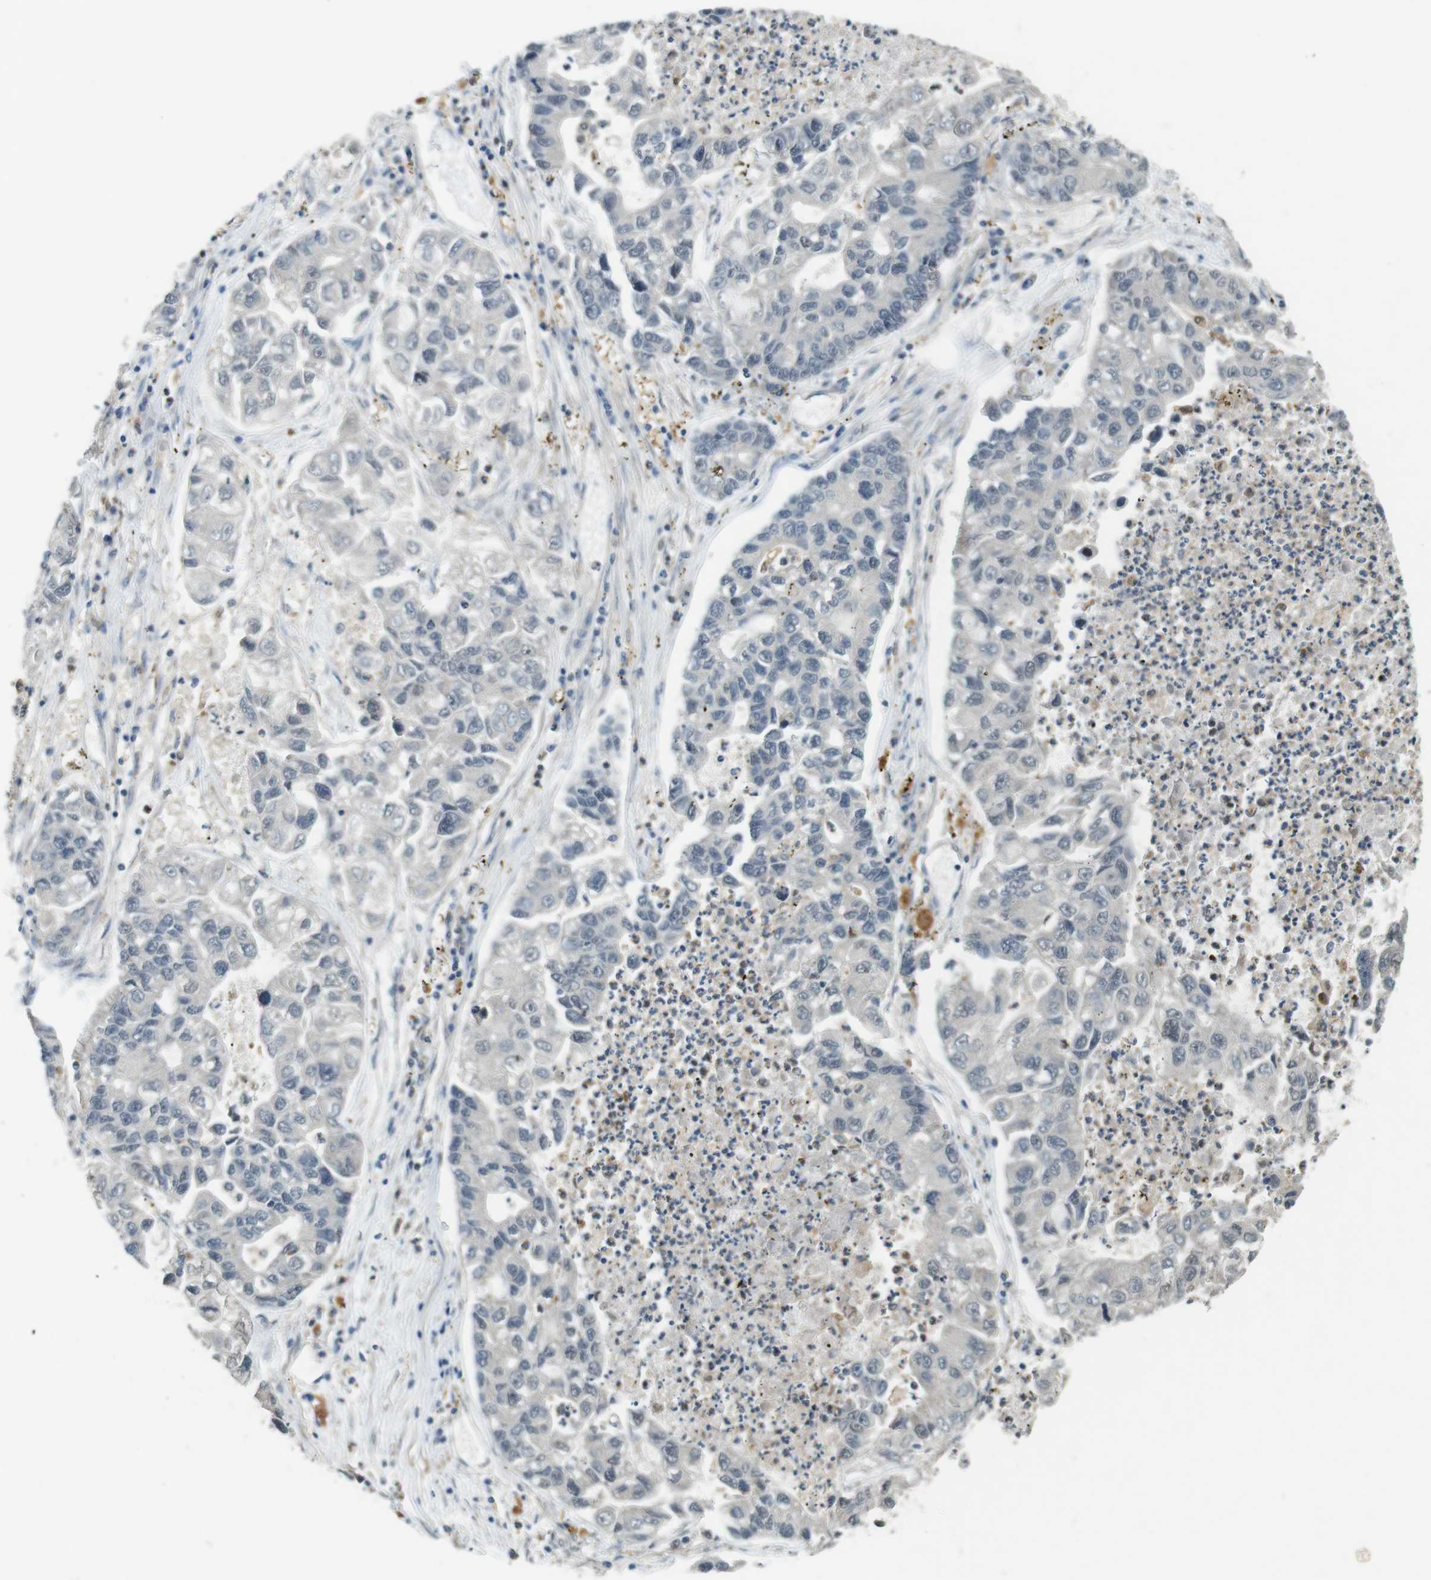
{"staining": {"intensity": "negative", "quantity": "none", "location": "none"}, "tissue": "lung cancer", "cell_type": "Tumor cells", "image_type": "cancer", "snomed": [{"axis": "morphology", "description": "Adenocarcinoma, NOS"}, {"axis": "topography", "description": "Lung"}], "caption": "The image shows no significant positivity in tumor cells of adenocarcinoma (lung).", "gene": "CDK14", "patient": {"sex": "female", "age": 51}}